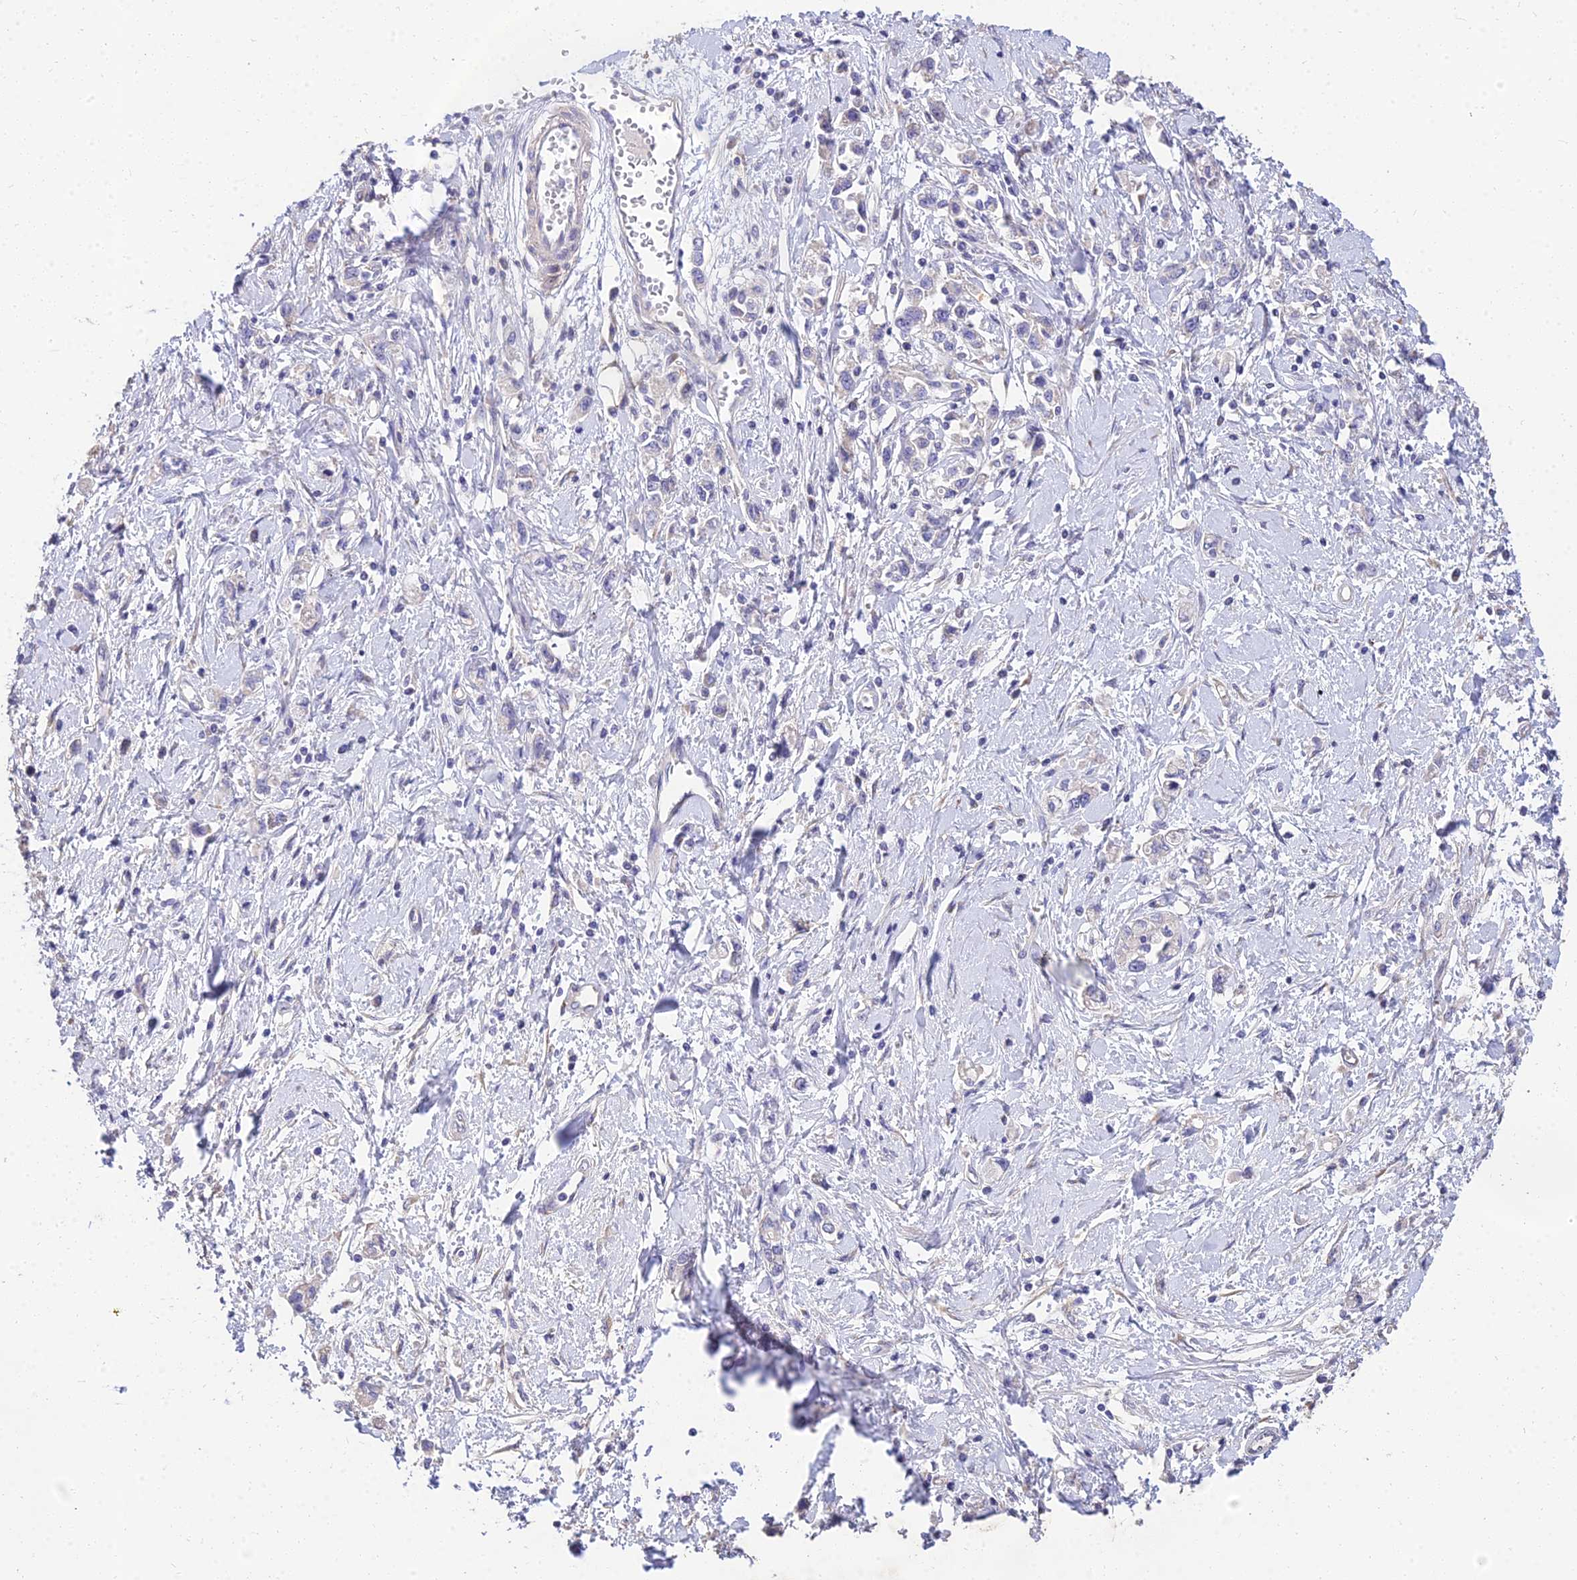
{"staining": {"intensity": "negative", "quantity": "none", "location": "none"}, "tissue": "stomach cancer", "cell_type": "Tumor cells", "image_type": "cancer", "snomed": [{"axis": "morphology", "description": "Adenocarcinoma, NOS"}, {"axis": "topography", "description": "Stomach"}], "caption": "The photomicrograph displays no significant staining in tumor cells of stomach cancer. (Brightfield microscopy of DAB (3,3'-diaminobenzidine) immunohistochemistry at high magnification).", "gene": "ARL8B", "patient": {"sex": "female", "age": 76}}